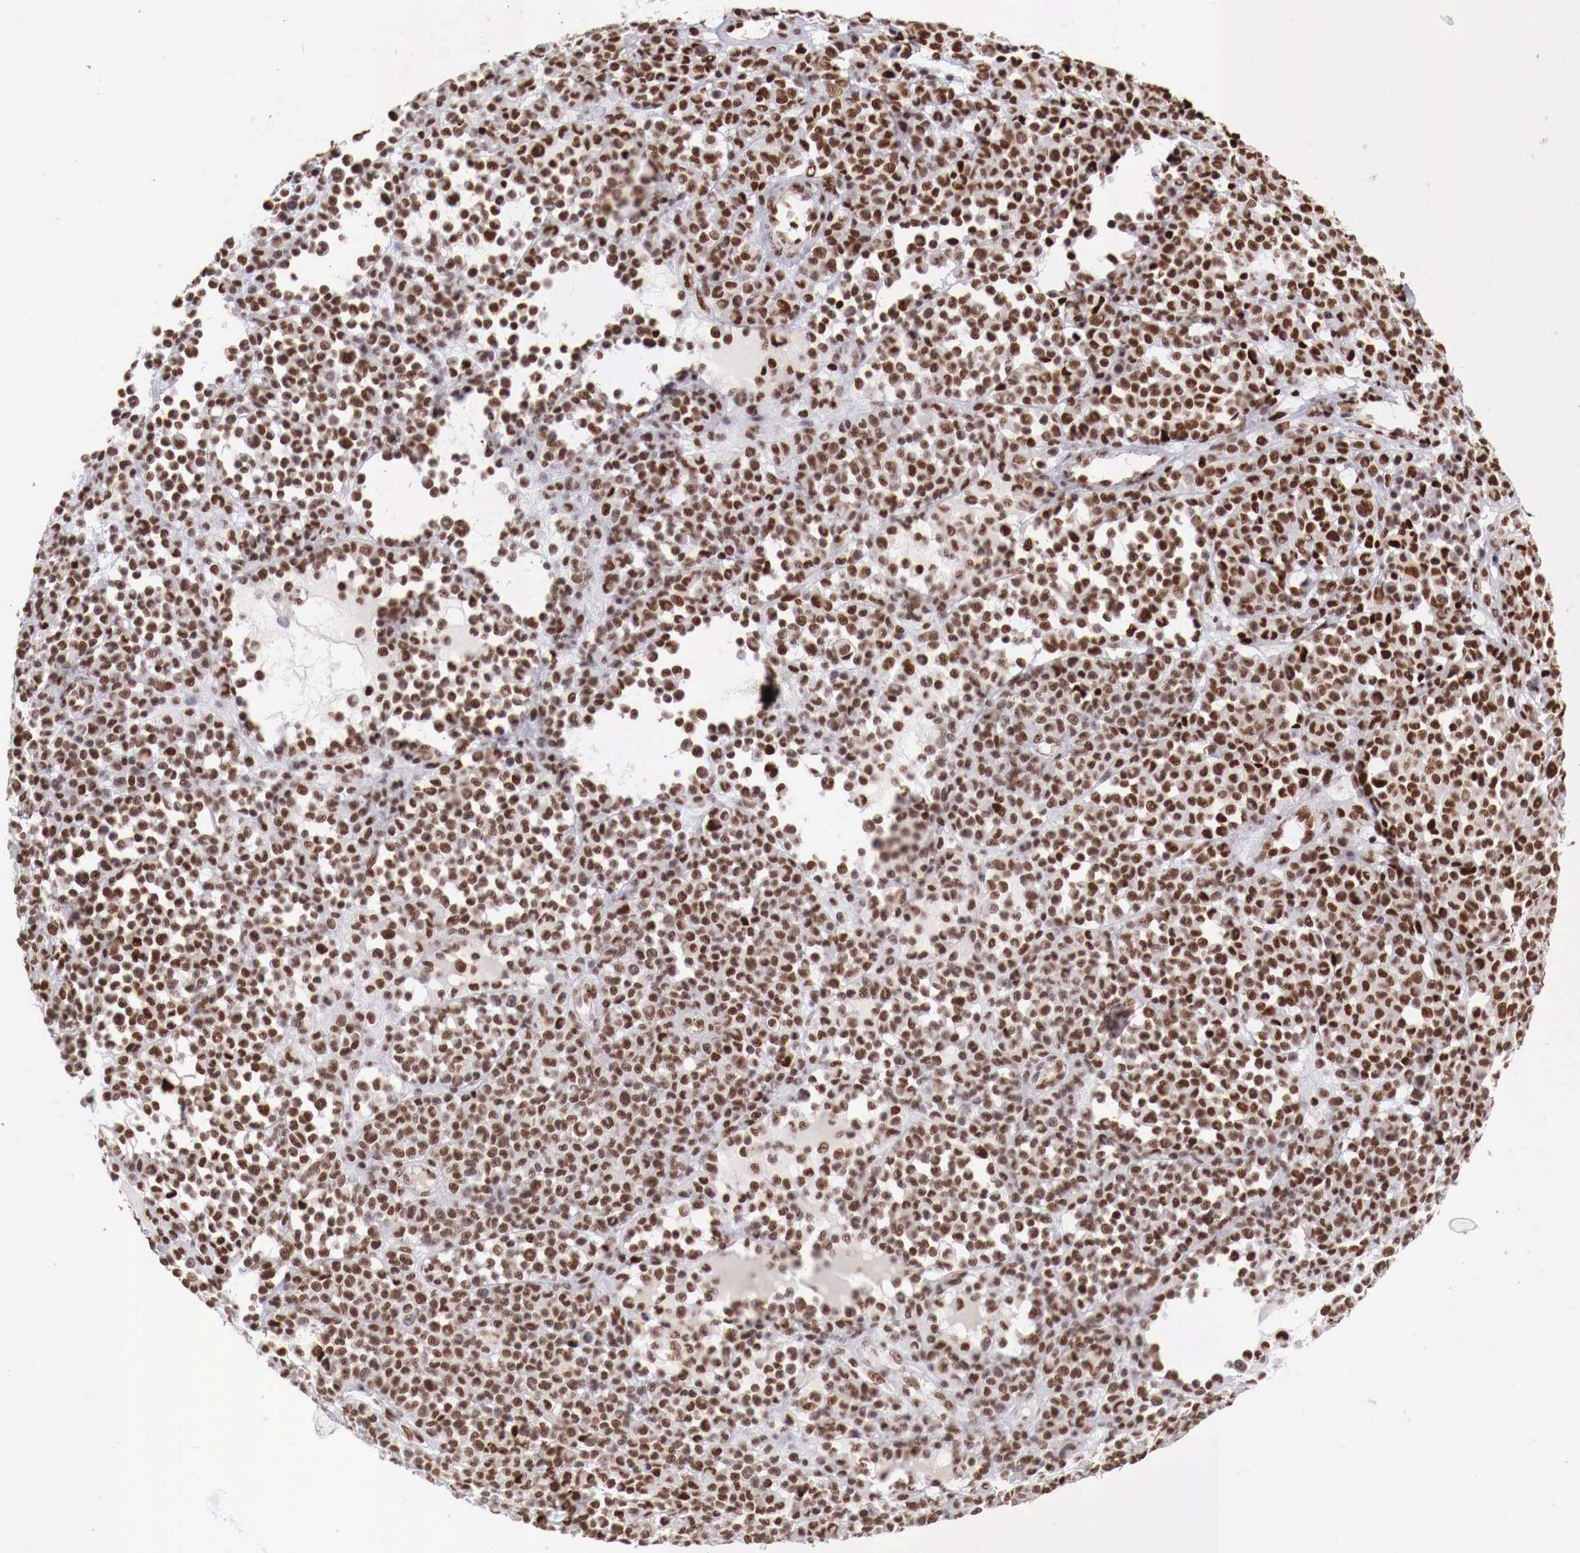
{"staining": {"intensity": "moderate", "quantity": ">75%", "location": "nuclear"}, "tissue": "melanoma", "cell_type": "Tumor cells", "image_type": "cancer", "snomed": [{"axis": "morphology", "description": "Malignant melanoma, Metastatic site"}, {"axis": "topography", "description": "Skin"}], "caption": "Malignant melanoma (metastatic site) stained with DAB (3,3'-diaminobenzidine) immunohistochemistry (IHC) displays medium levels of moderate nuclear expression in about >75% of tumor cells.", "gene": "MAX", "patient": {"sex": "male", "age": 32}}